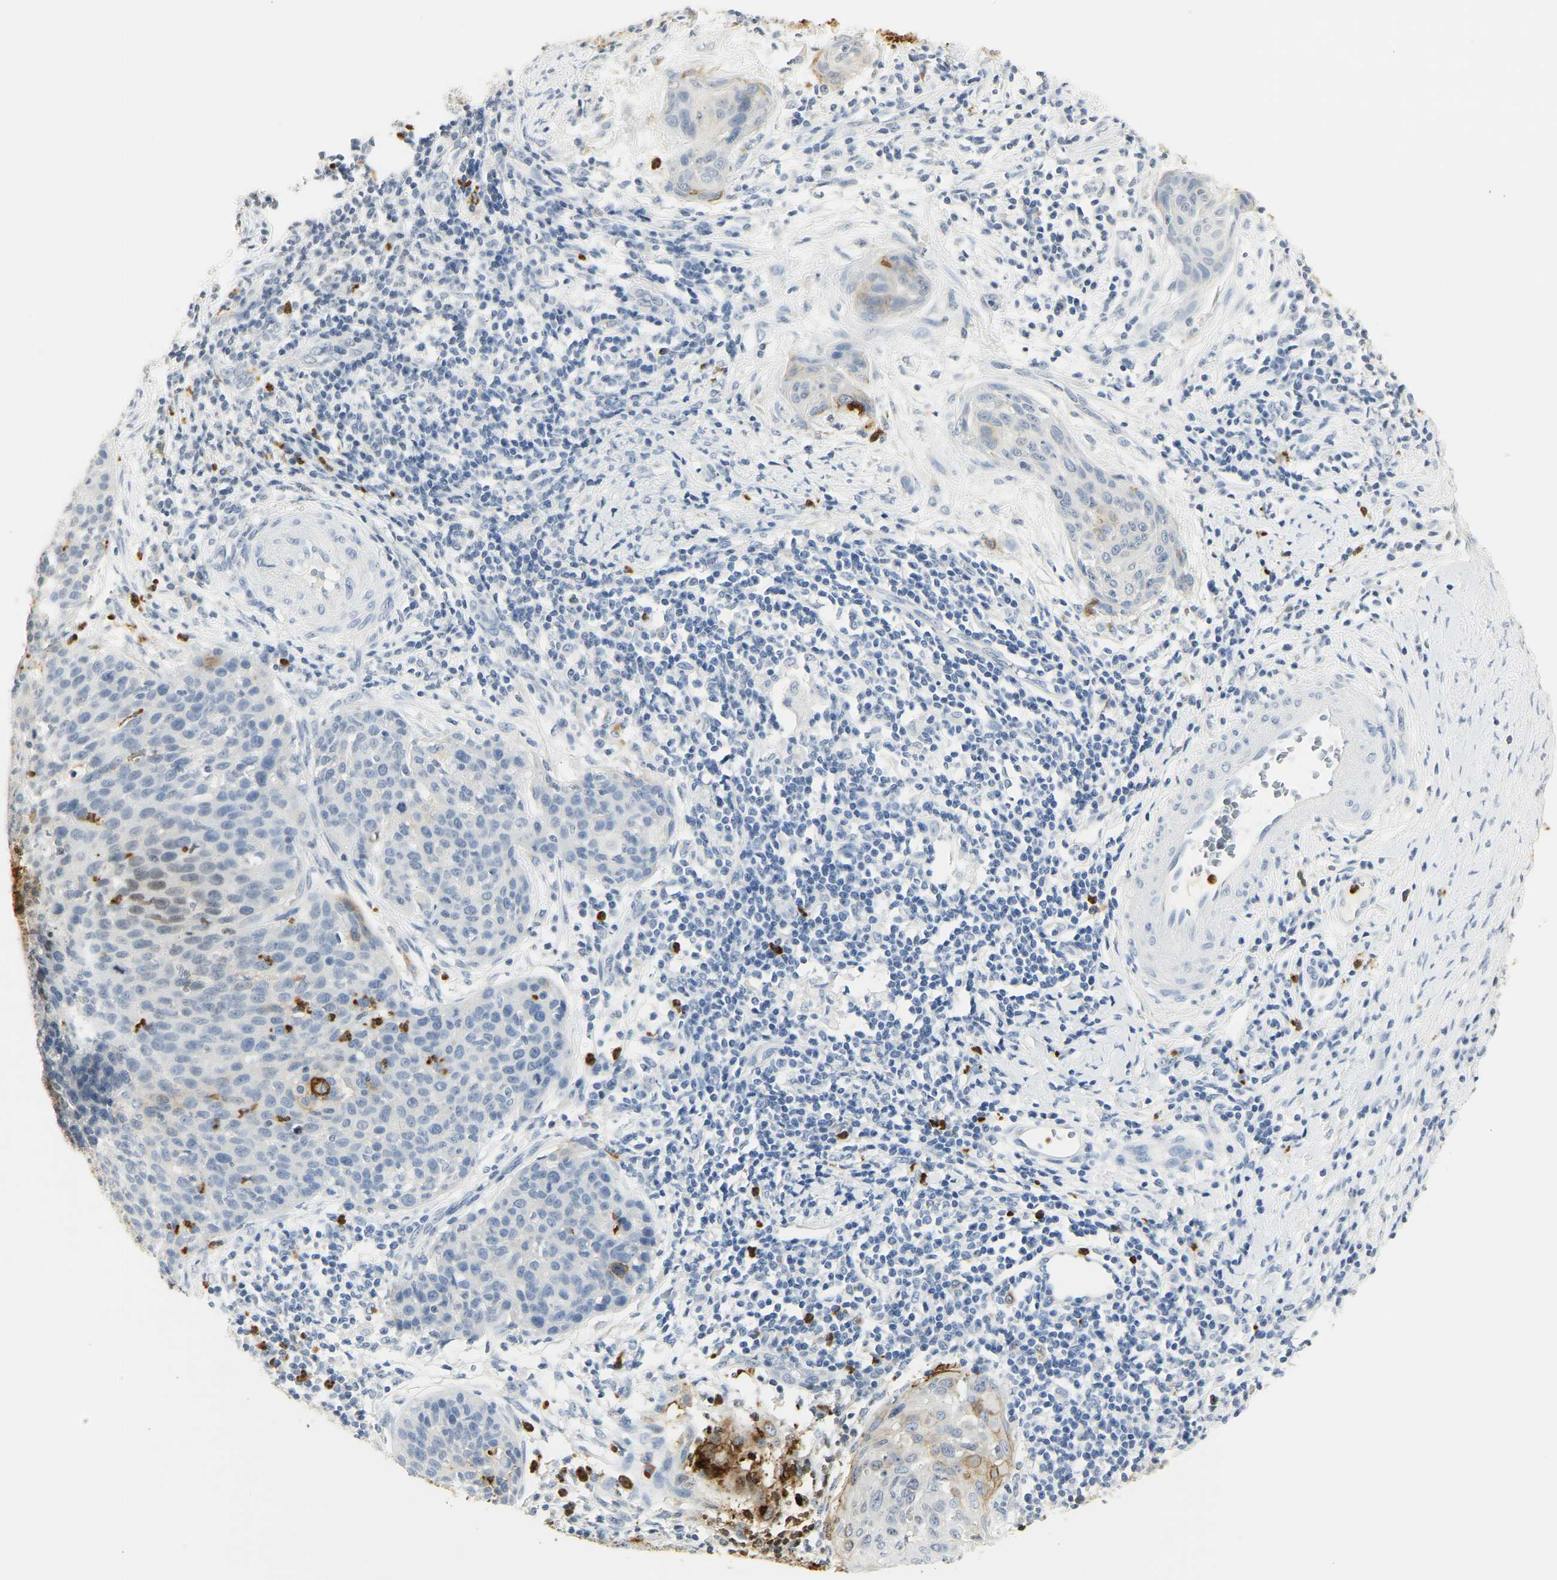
{"staining": {"intensity": "moderate", "quantity": "<25%", "location": "cytoplasmic/membranous"}, "tissue": "cervical cancer", "cell_type": "Tumor cells", "image_type": "cancer", "snomed": [{"axis": "morphology", "description": "Squamous cell carcinoma, NOS"}, {"axis": "topography", "description": "Cervix"}], "caption": "An image of cervical cancer (squamous cell carcinoma) stained for a protein demonstrates moderate cytoplasmic/membranous brown staining in tumor cells.", "gene": "CEACAM5", "patient": {"sex": "female", "age": 38}}